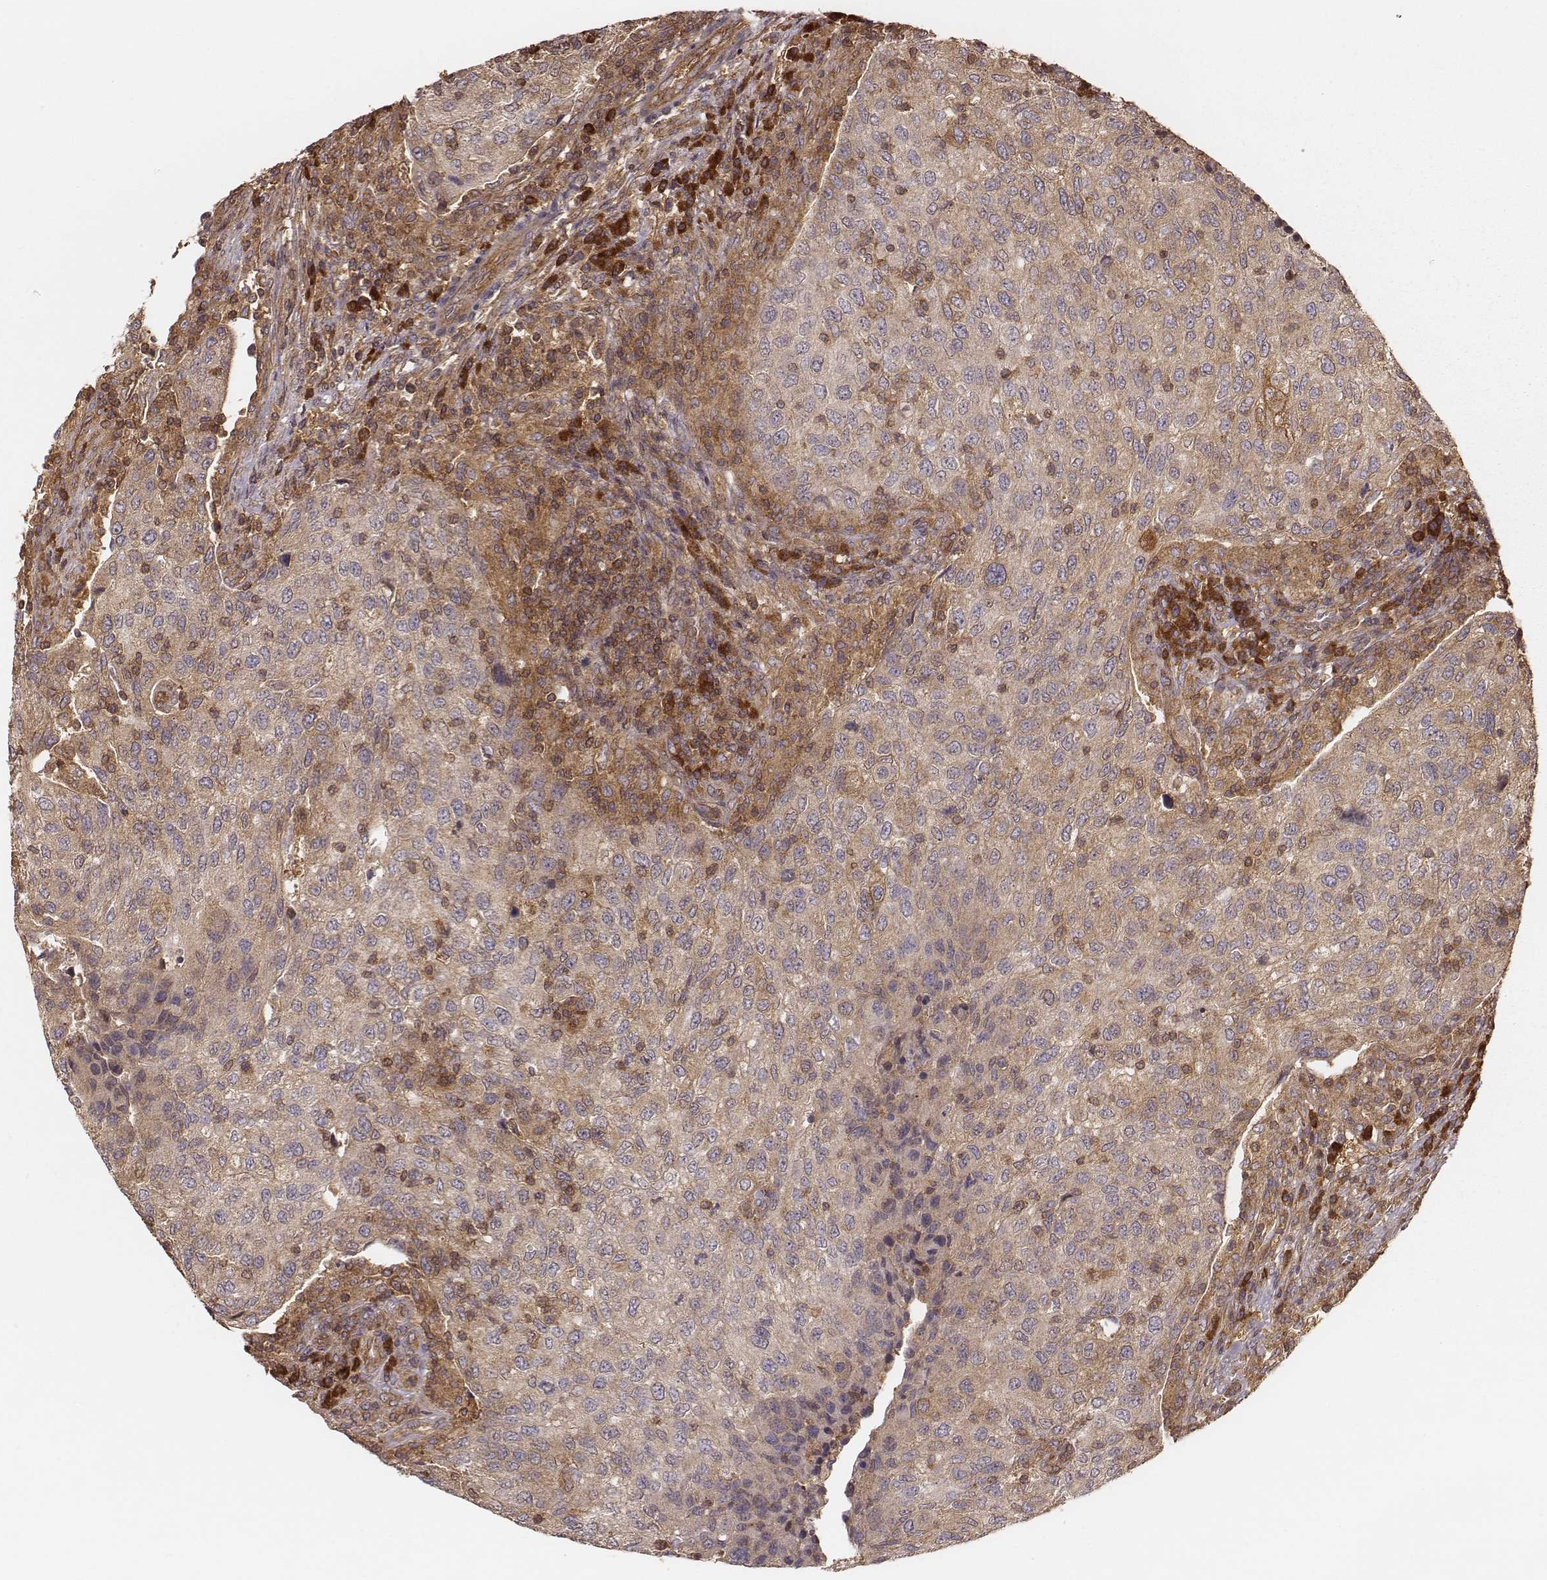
{"staining": {"intensity": "weak", "quantity": ">75%", "location": "cytoplasmic/membranous"}, "tissue": "urothelial cancer", "cell_type": "Tumor cells", "image_type": "cancer", "snomed": [{"axis": "morphology", "description": "Urothelial carcinoma, High grade"}, {"axis": "topography", "description": "Urinary bladder"}], "caption": "High-grade urothelial carcinoma stained with DAB IHC demonstrates low levels of weak cytoplasmic/membranous positivity in about >75% of tumor cells. (DAB IHC with brightfield microscopy, high magnification).", "gene": "CARS1", "patient": {"sex": "female", "age": 78}}